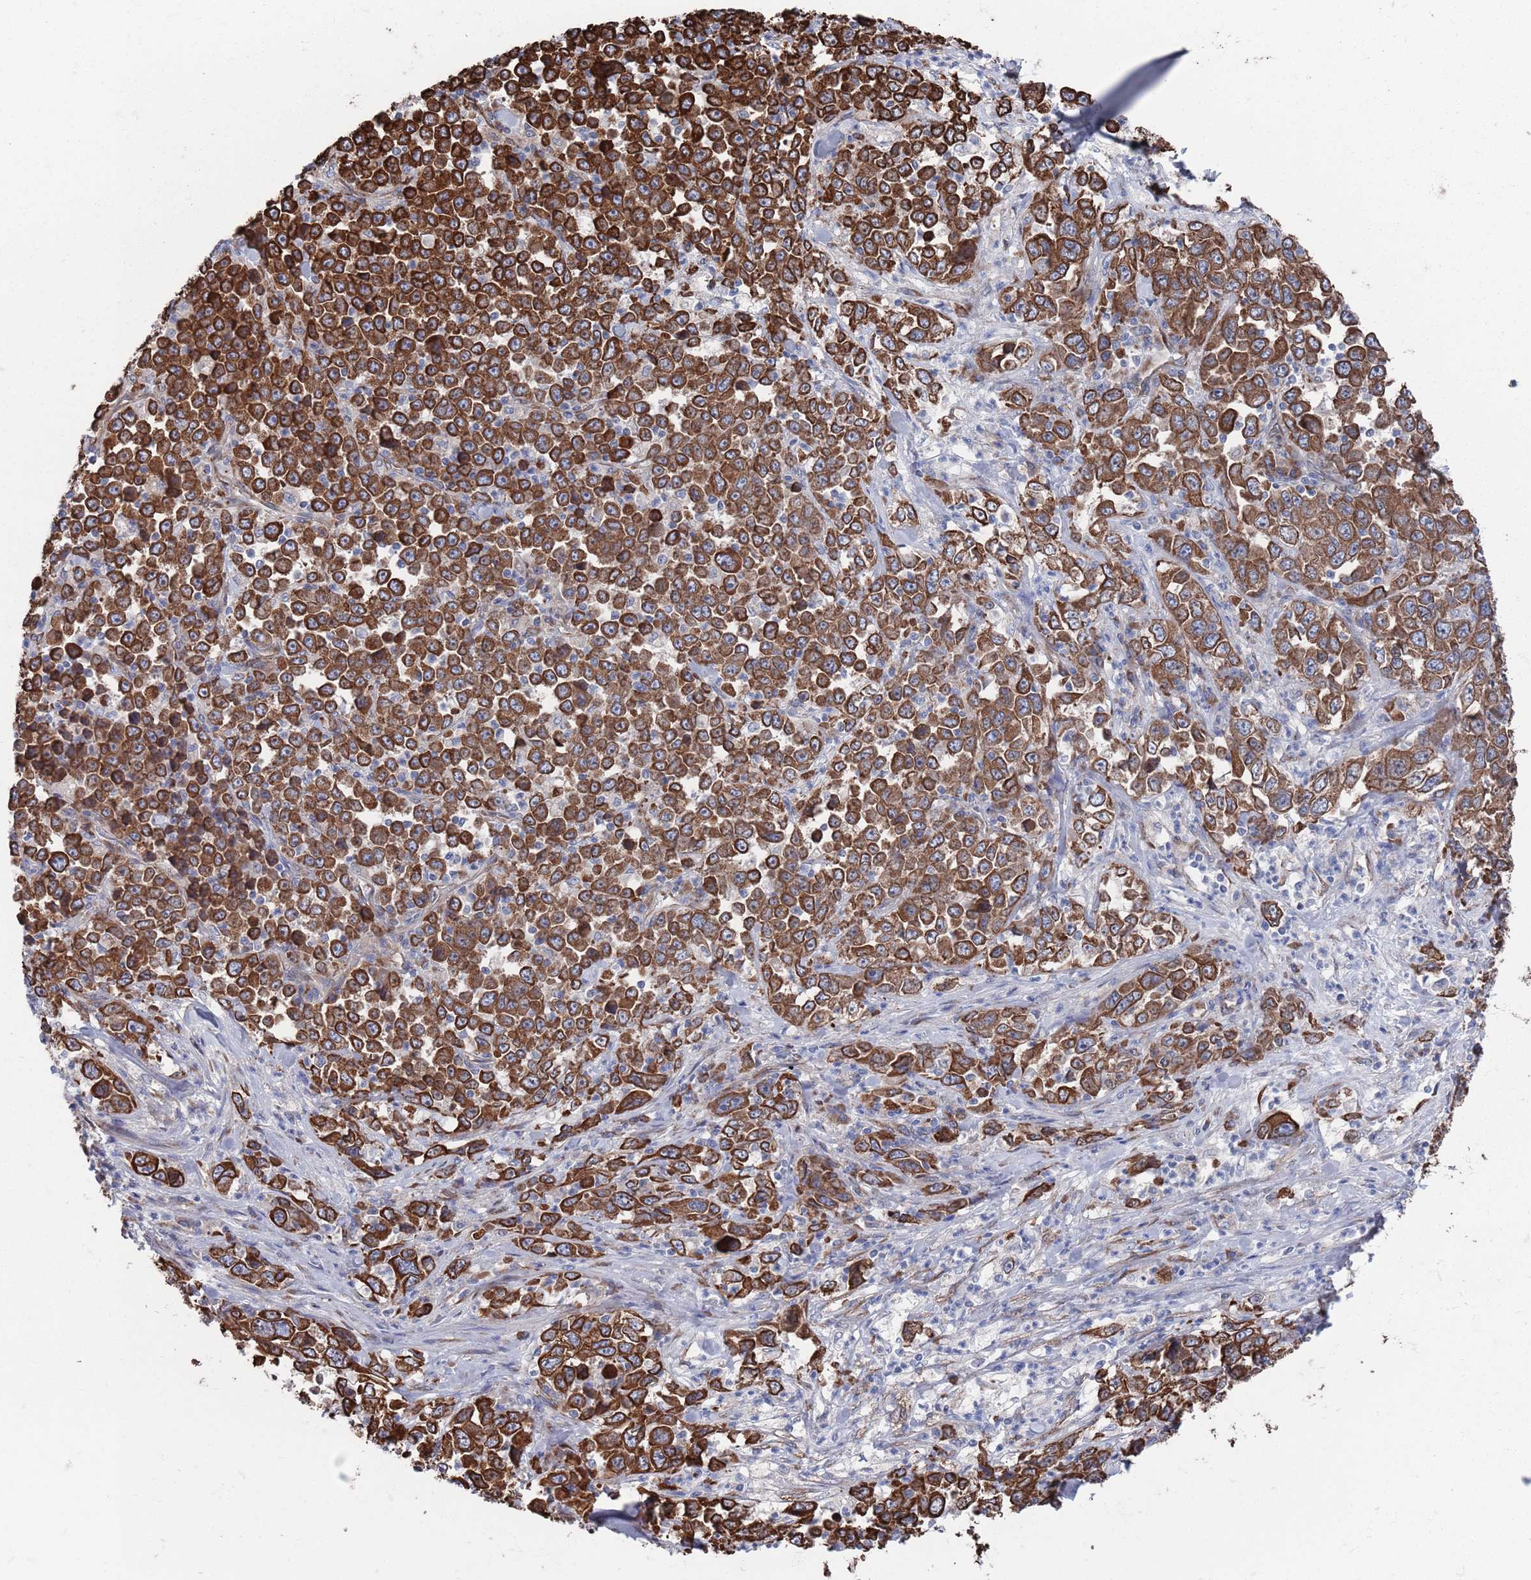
{"staining": {"intensity": "strong", "quantity": ">75%", "location": "cytoplasmic/membranous"}, "tissue": "stomach cancer", "cell_type": "Tumor cells", "image_type": "cancer", "snomed": [{"axis": "morphology", "description": "Normal tissue, NOS"}, {"axis": "morphology", "description": "Adenocarcinoma, NOS"}, {"axis": "topography", "description": "Stomach, upper"}, {"axis": "topography", "description": "Stomach"}], "caption": "Strong cytoplasmic/membranous protein positivity is seen in about >75% of tumor cells in stomach cancer (adenocarcinoma).", "gene": "CCDC106", "patient": {"sex": "male", "age": 59}}